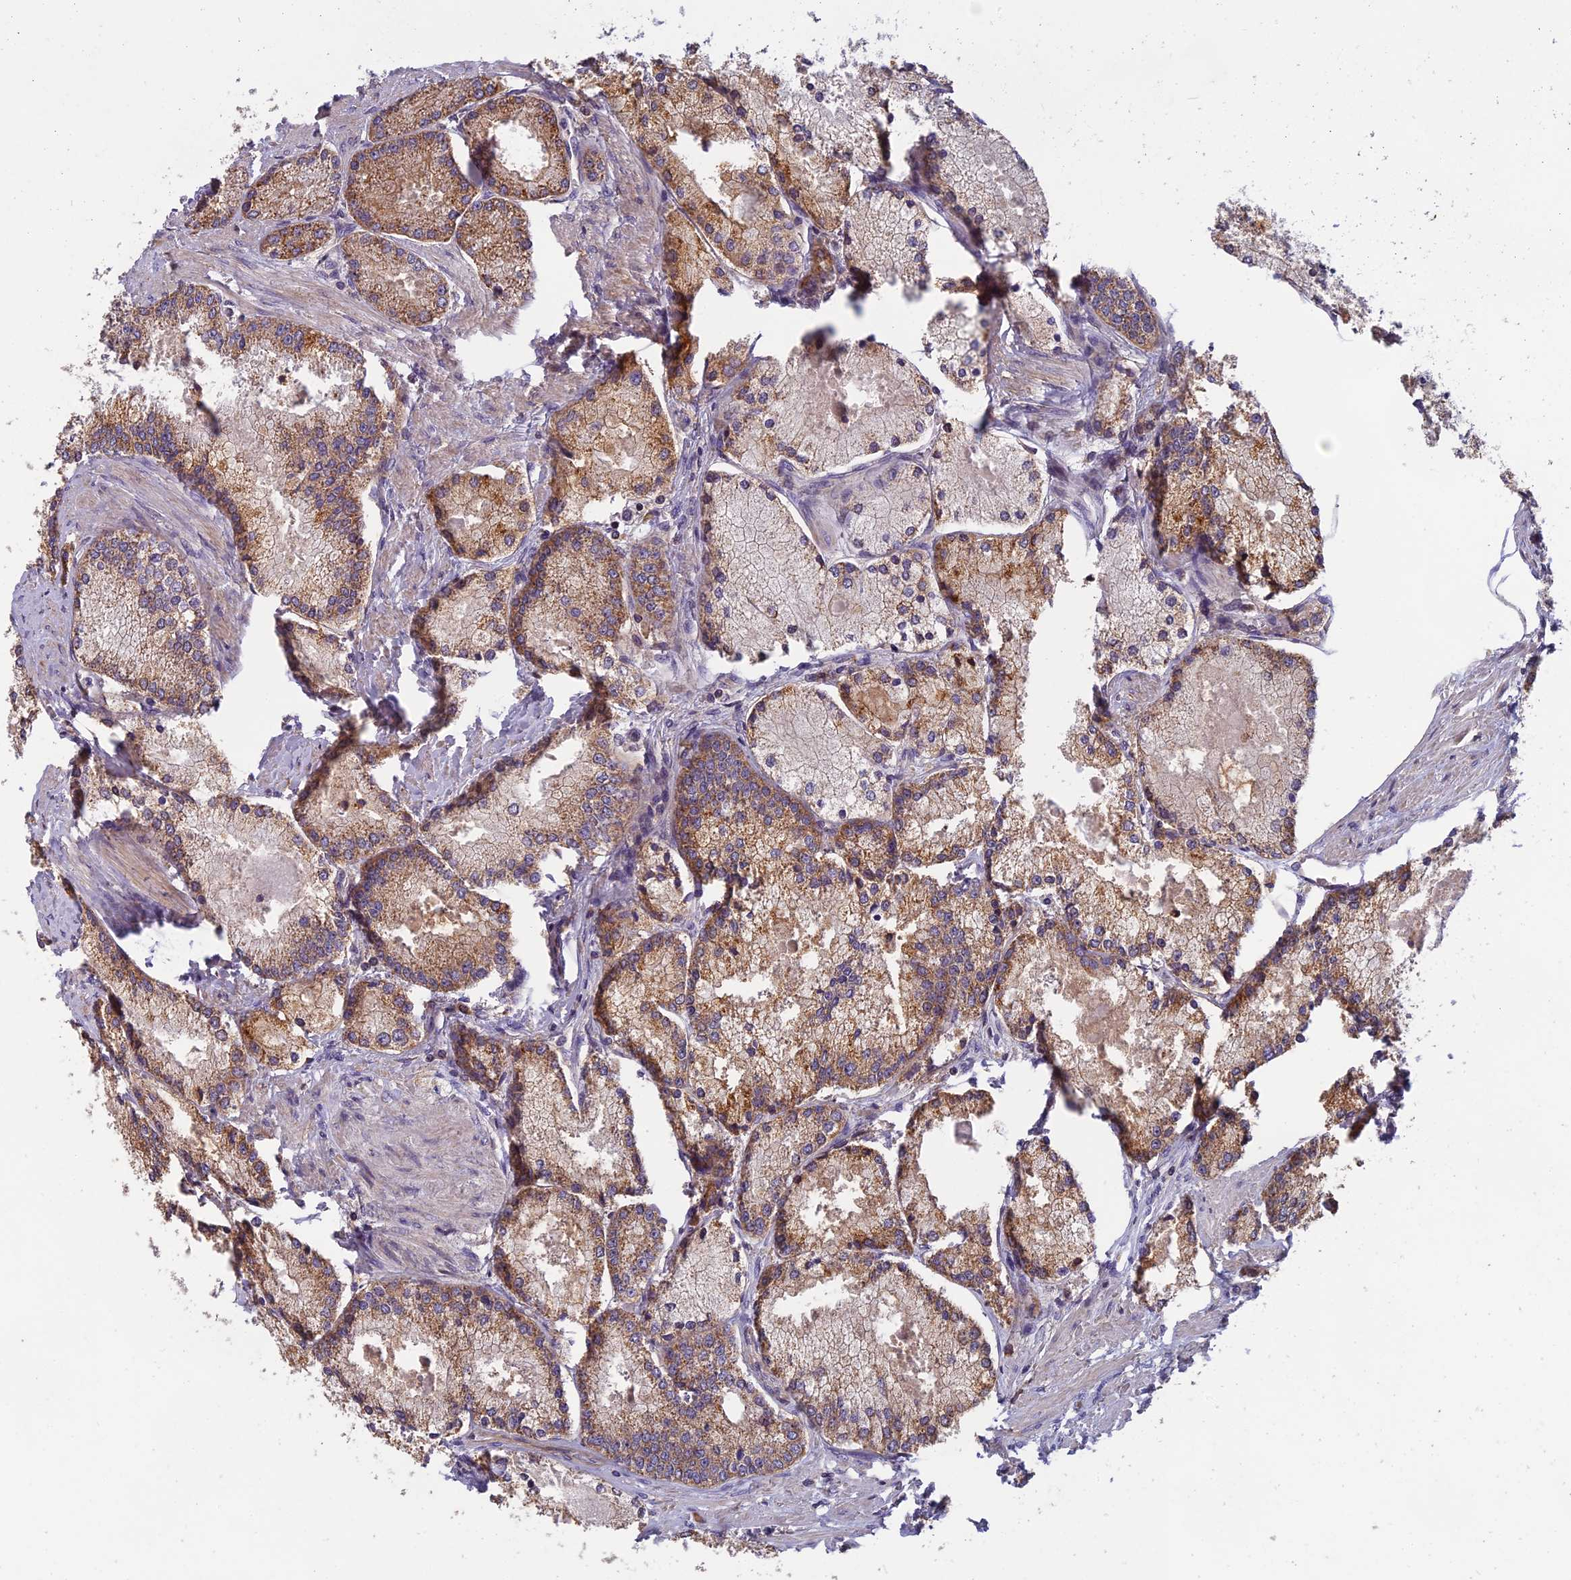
{"staining": {"intensity": "moderate", "quantity": "25%-75%", "location": "cytoplasmic/membranous"}, "tissue": "prostate cancer", "cell_type": "Tumor cells", "image_type": "cancer", "snomed": [{"axis": "morphology", "description": "Adenocarcinoma, Low grade"}, {"axis": "topography", "description": "Prostate"}], "caption": "Protein positivity by immunohistochemistry reveals moderate cytoplasmic/membranous expression in approximately 25%-75% of tumor cells in prostate cancer (adenocarcinoma (low-grade)).", "gene": "EDAR", "patient": {"sex": "male", "age": 74}}